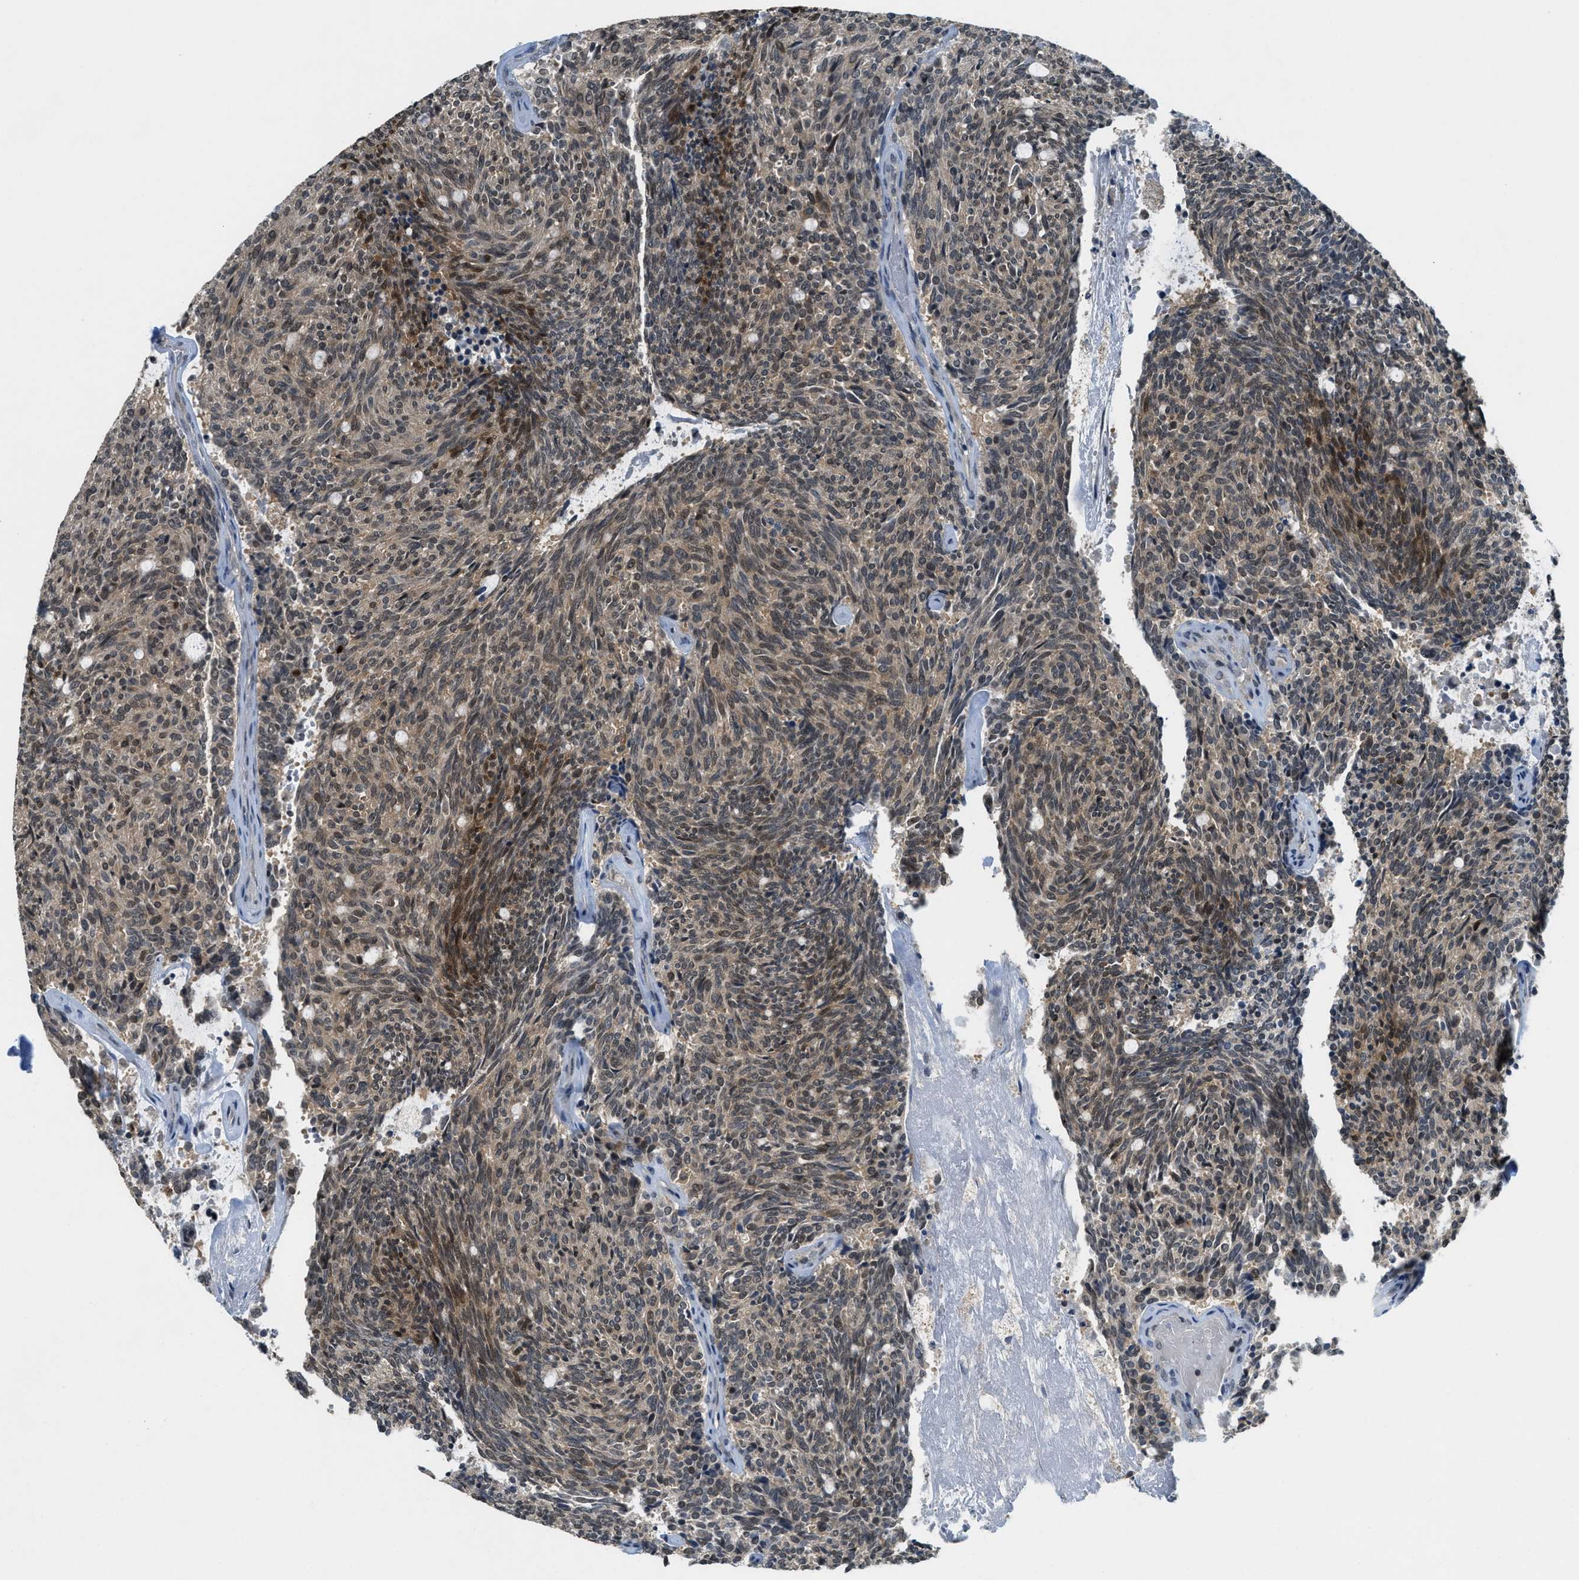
{"staining": {"intensity": "weak", "quantity": ">75%", "location": "cytoplasmic/membranous,nuclear"}, "tissue": "carcinoid", "cell_type": "Tumor cells", "image_type": "cancer", "snomed": [{"axis": "morphology", "description": "Carcinoid, malignant, NOS"}, {"axis": "topography", "description": "Pancreas"}], "caption": "Tumor cells show low levels of weak cytoplasmic/membranous and nuclear positivity in about >75% of cells in human malignant carcinoid.", "gene": "DNAJB1", "patient": {"sex": "female", "age": 54}}